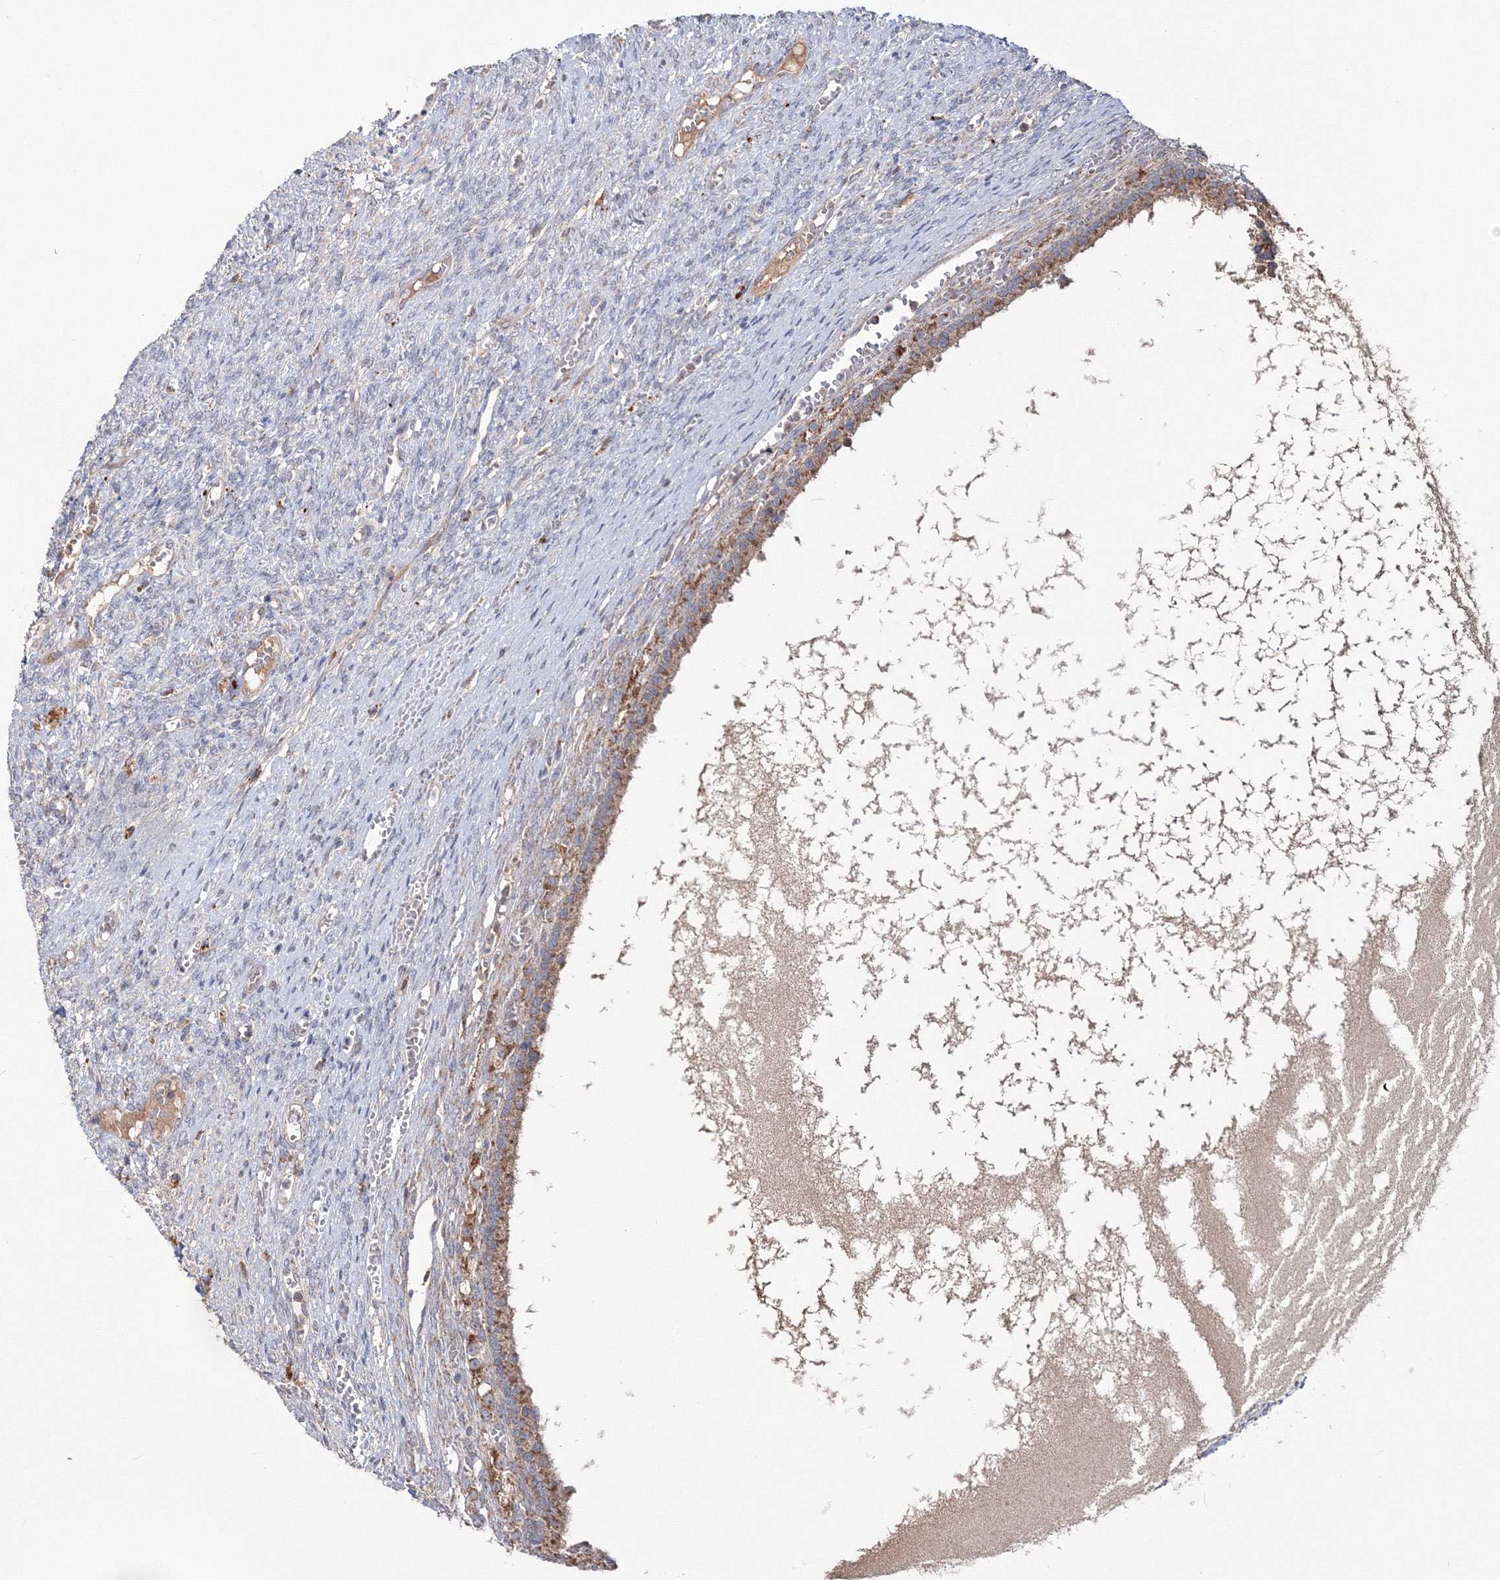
{"staining": {"intensity": "moderate", "quantity": ">75%", "location": "cytoplasmic/membranous"}, "tissue": "ovary", "cell_type": "Follicle cells", "image_type": "normal", "snomed": [{"axis": "morphology", "description": "Normal tissue, NOS"}, {"axis": "topography", "description": "Ovary"}], "caption": "Follicle cells demonstrate medium levels of moderate cytoplasmic/membranous positivity in about >75% of cells in unremarkable ovary.", "gene": "PEX13", "patient": {"sex": "female", "age": 41}}